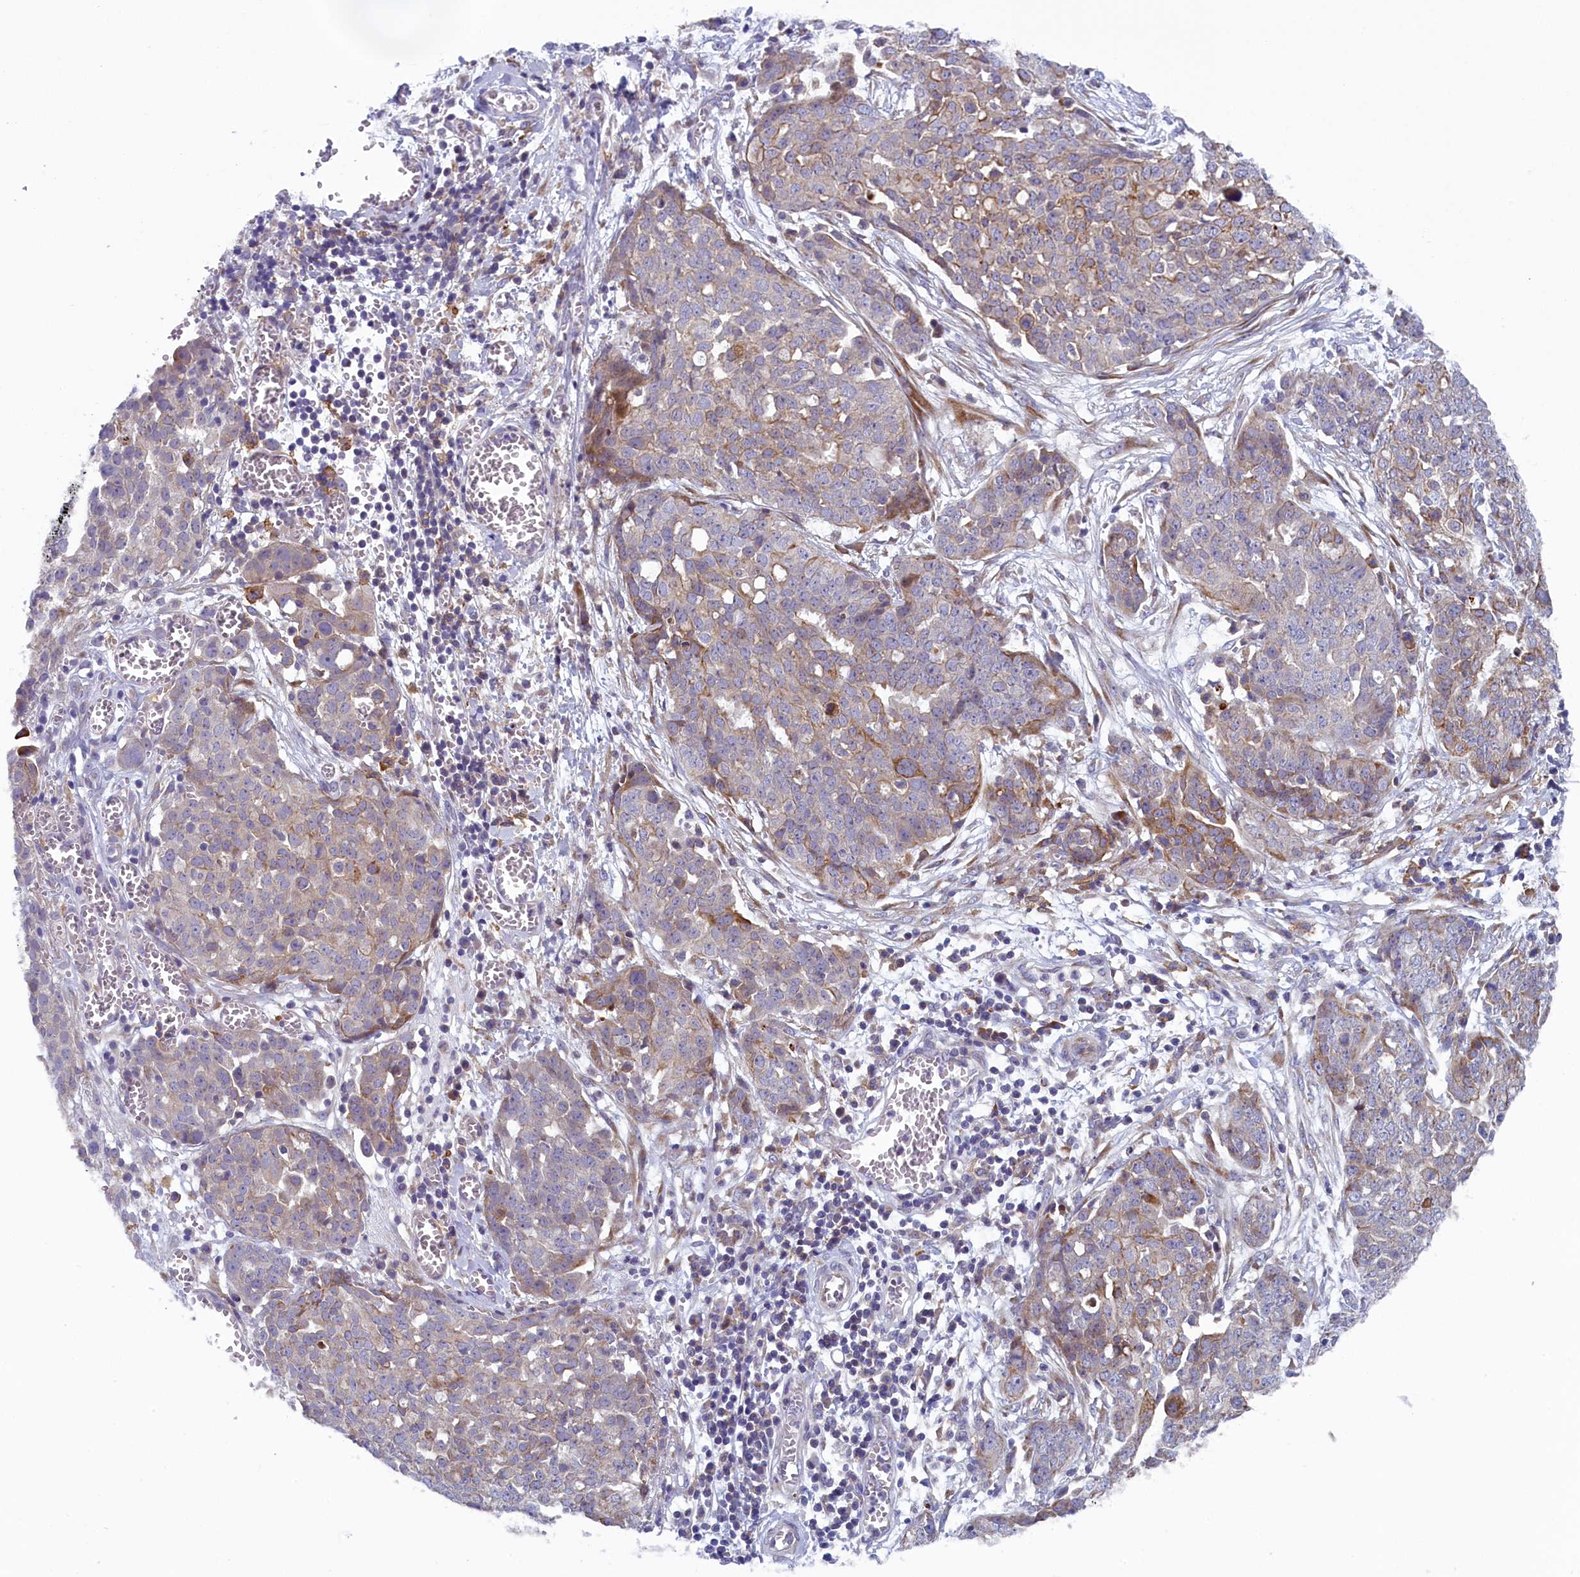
{"staining": {"intensity": "weak", "quantity": "<25%", "location": "cytoplasmic/membranous"}, "tissue": "ovarian cancer", "cell_type": "Tumor cells", "image_type": "cancer", "snomed": [{"axis": "morphology", "description": "Cystadenocarcinoma, serous, NOS"}, {"axis": "topography", "description": "Soft tissue"}, {"axis": "topography", "description": "Ovary"}], "caption": "Micrograph shows no protein positivity in tumor cells of serous cystadenocarcinoma (ovarian) tissue.", "gene": "ANKRD39", "patient": {"sex": "female", "age": 57}}